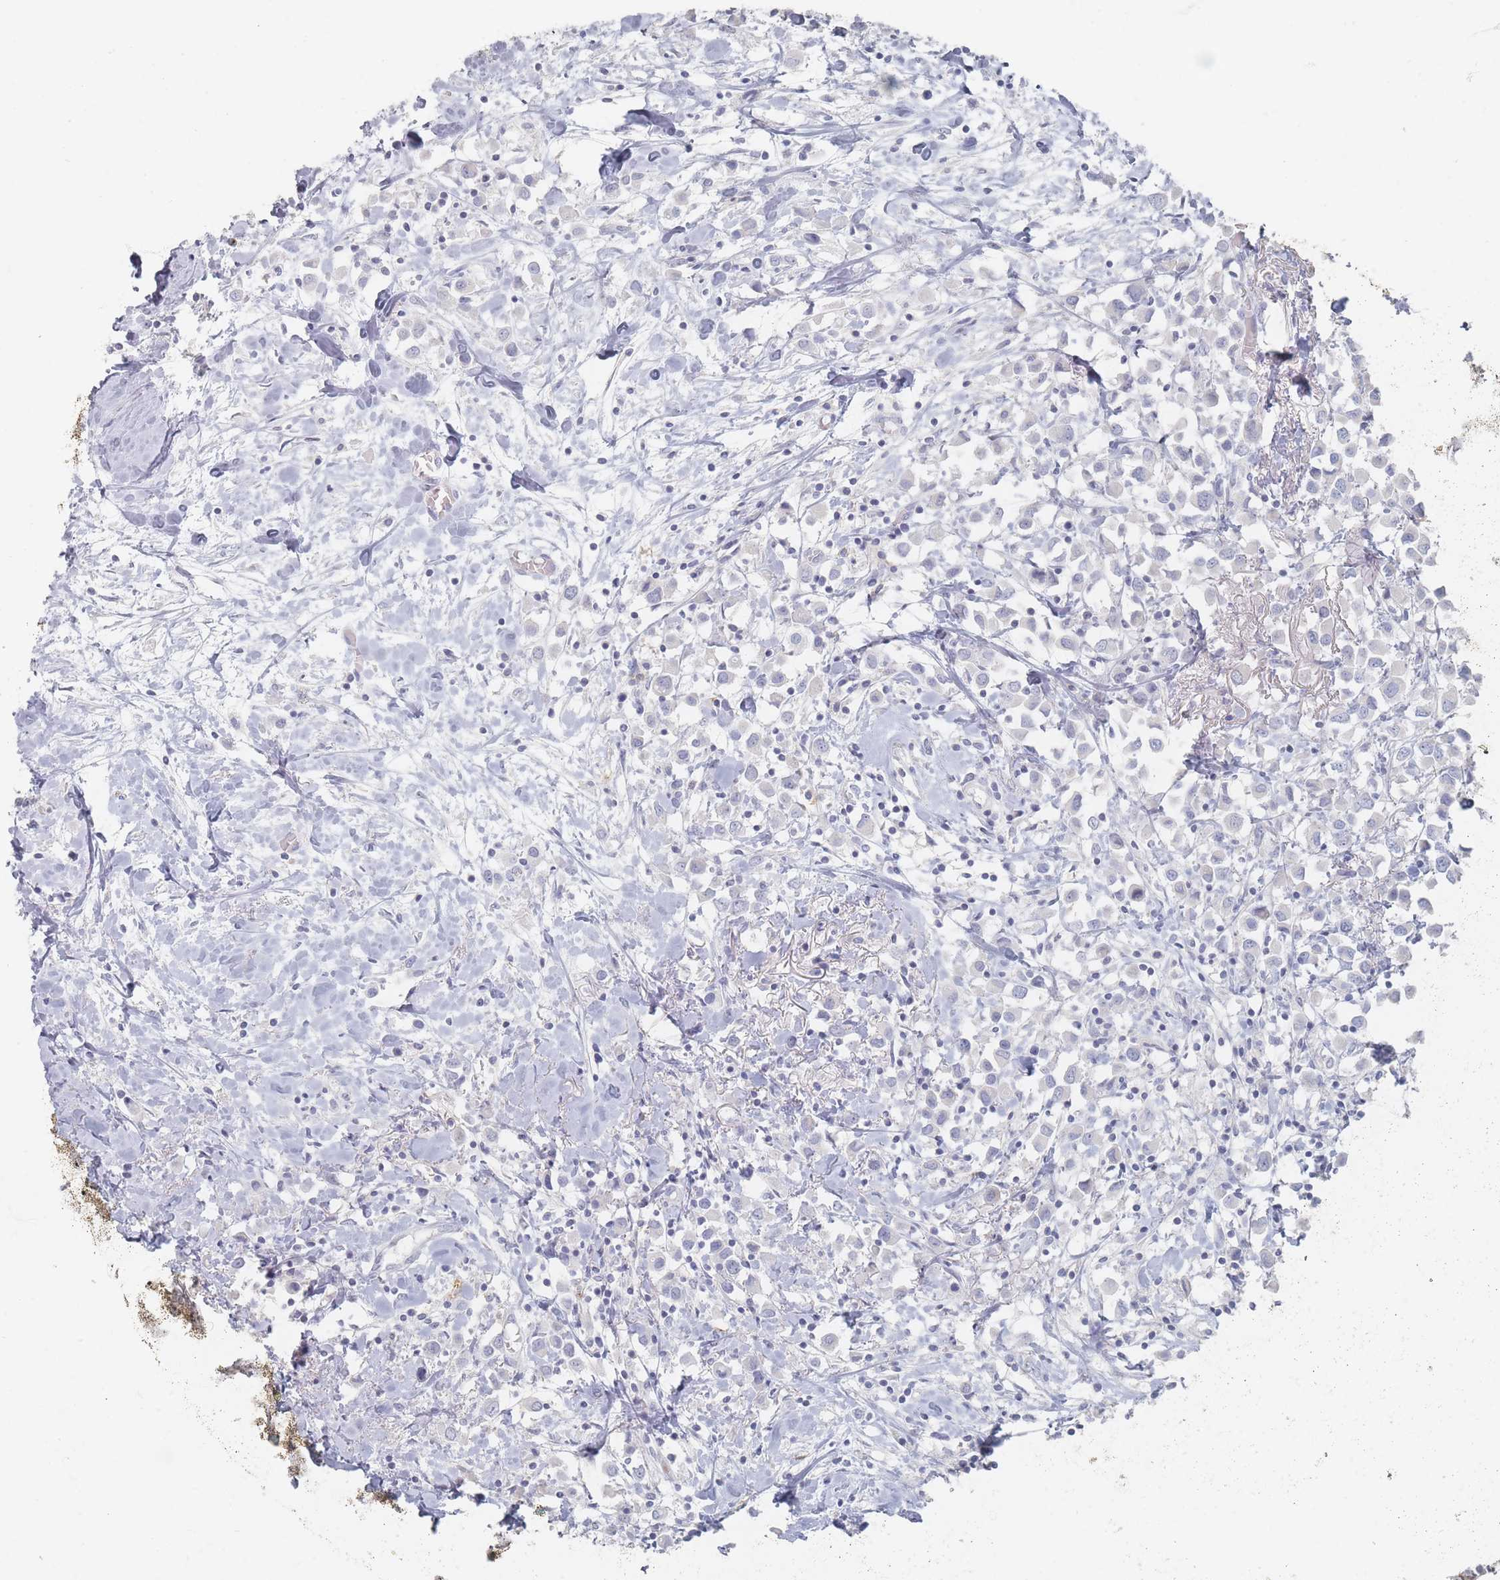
{"staining": {"intensity": "negative", "quantity": "none", "location": "none"}, "tissue": "breast cancer", "cell_type": "Tumor cells", "image_type": "cancer", "snomed": [{"axis": "morphology", "description": "Duct carcinoma"}, {"axis": "topography", "description": "Breast"}], "caption": "Immunohistochemical staining of human breast infiltrating ductal carcinoma demonstrates no significant staining in tumor cells.", "gene": "CD37", "patient": {"sex": "female", "age": 61}}